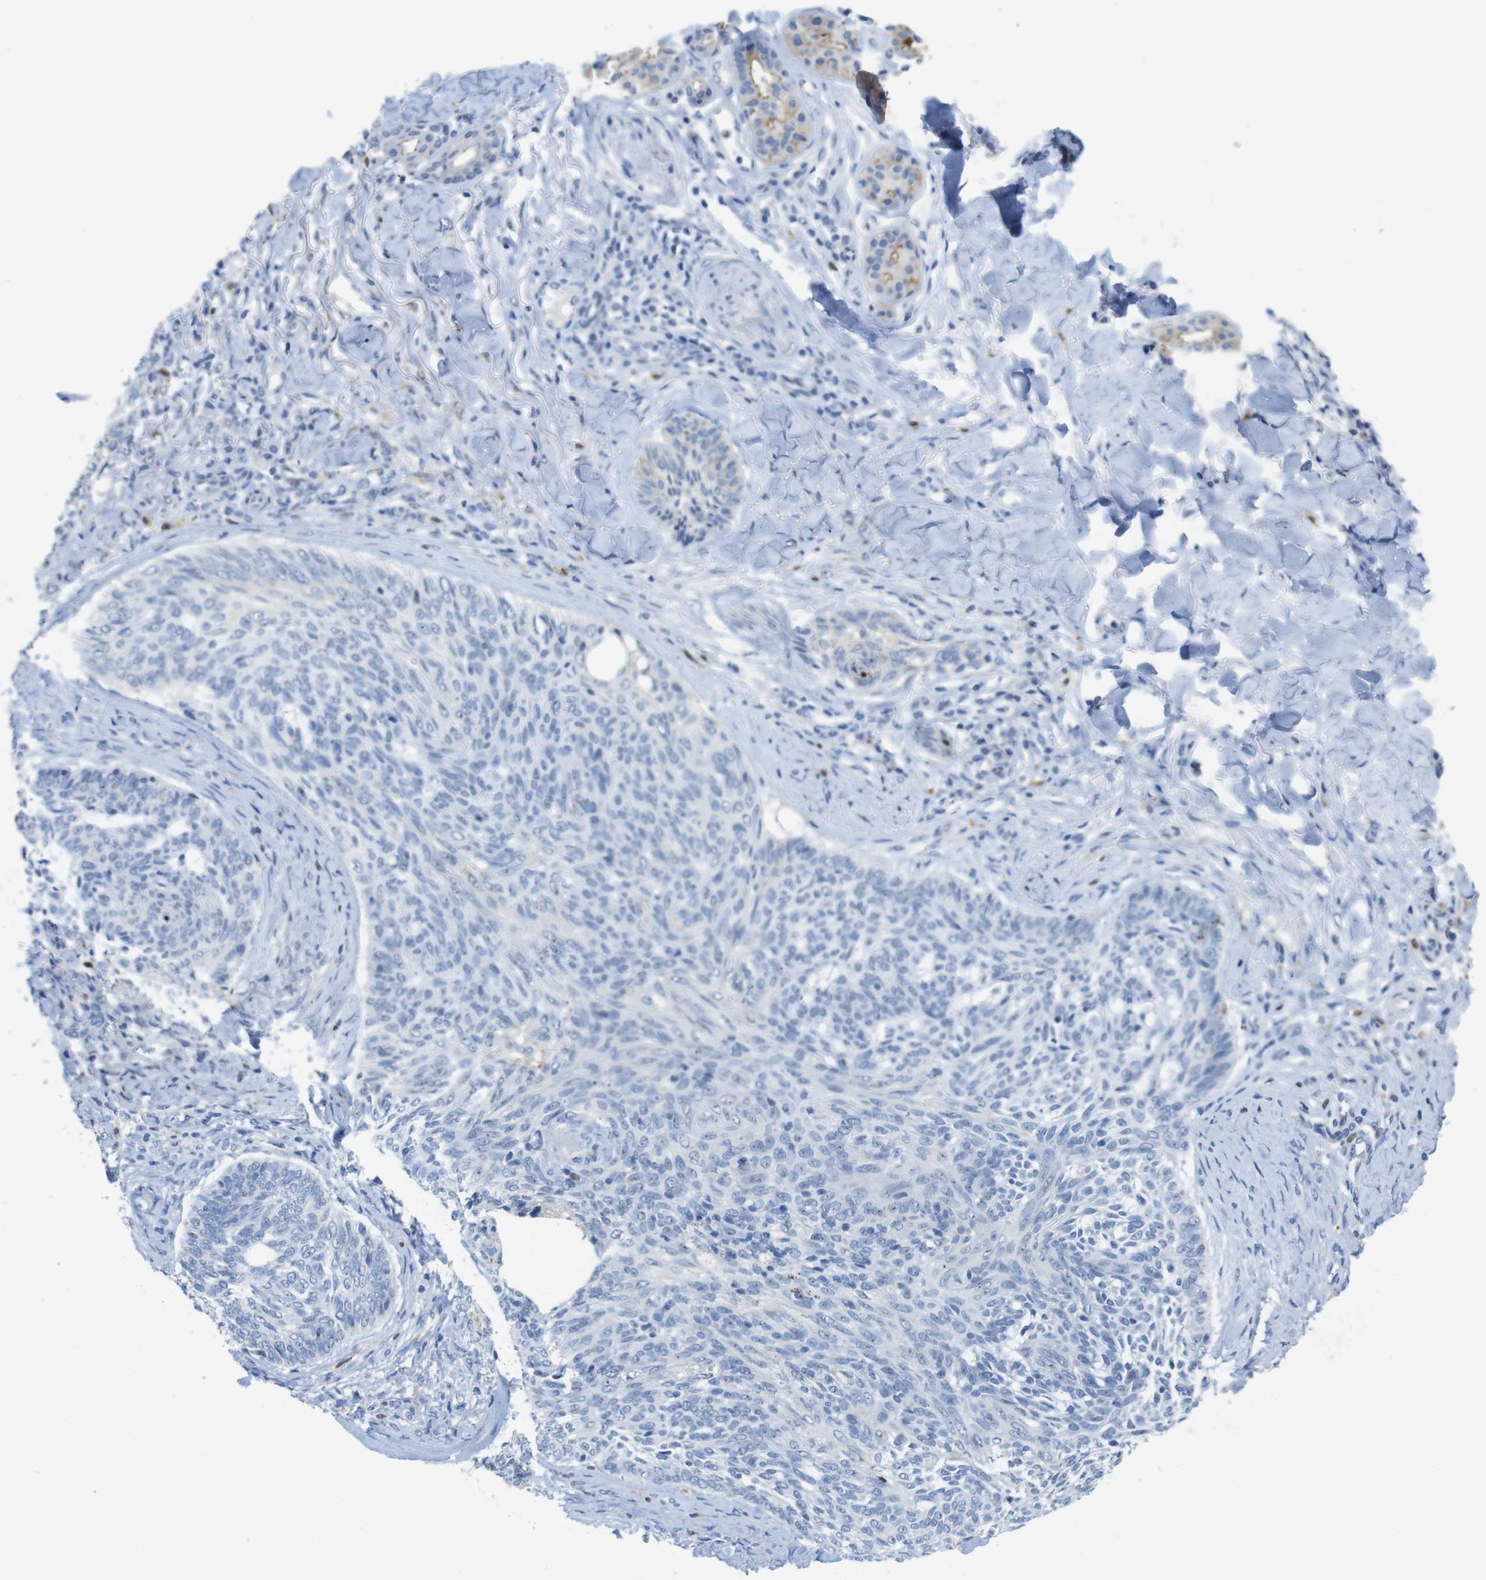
{"staining": {"intensity": "negative", "quantity": "none", "location": "none"}, "tissue": "skin cancer", "cell_type": "Tumor cells", "image_type": "cancer", "snomed": [{"axis": "morphology", "description": "Basal cell carcinoma"}, {"axis": "topography", "description": "Skin"}], "caption": "This is a image of immunohistochemistry (IHC) staining of skin cancer, which shows no positivity in tumor cells.", "gene": "TJP3", "patient": {"sex": "male", "age": 43}}